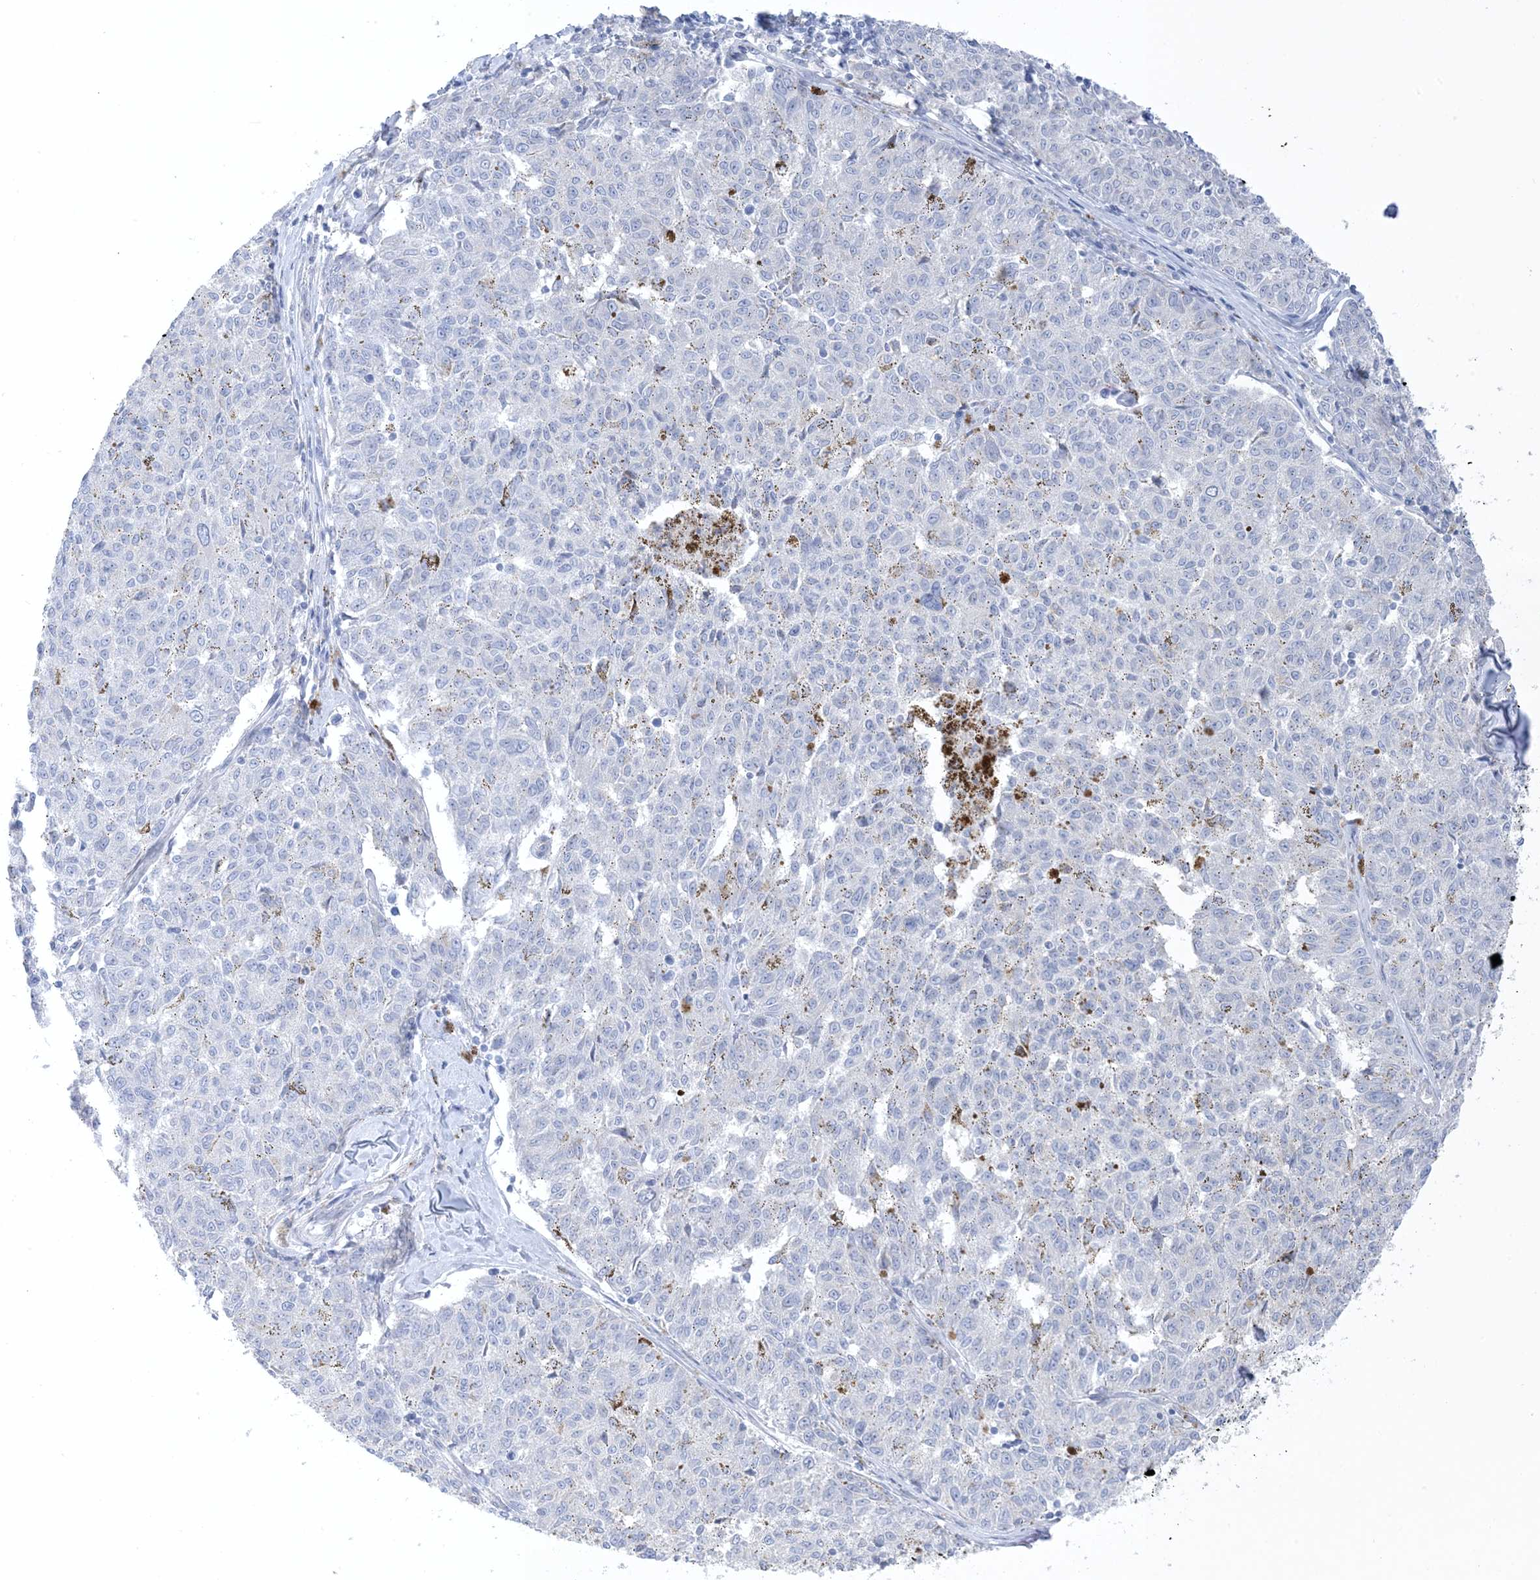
{"staining": {"intensity": "negative", "quantity": "none", "location": "none"}, "tissue": "melanoma", "cell_type": "Tumor cells", "image_type": "cancer", "snomed": [{"axis": "morphology", "description": "Malignant melanoma, NOS"}, {"axis": "topography", "description": "Skin"}], "caption": "DAB (3,3'-diaminobenzidine) immunohistochemical staining of human melanoma reveals no significant positivity in tumor cells.", "gene": "XIRP2", "patient": {"sex": "female", "age": 72}}